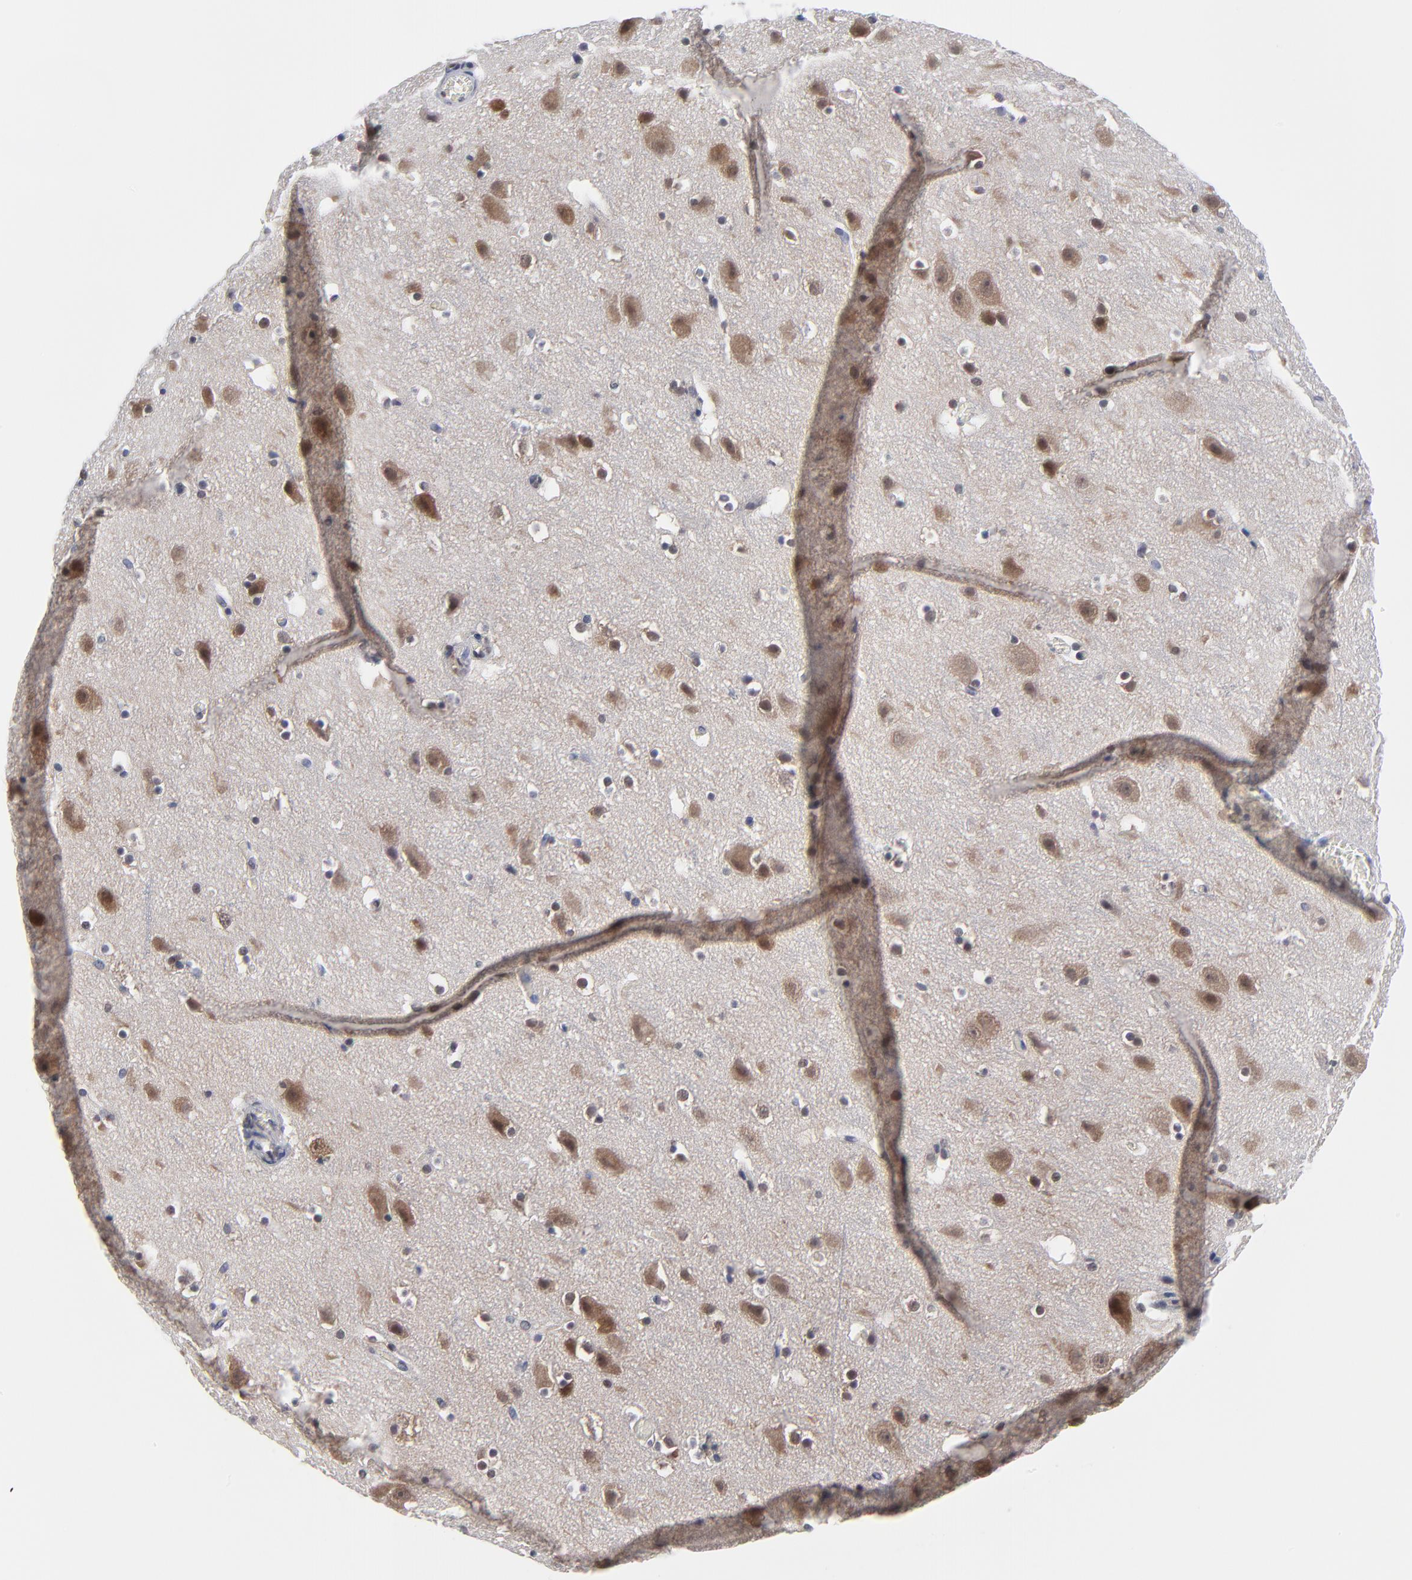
{"staining": {"intensity": "negative", "quantity": "none", "location": "none"}, "tissue": "cerebral cortex", "cell_type": "Endothelial cells", "image_type": "normal", "snomed": [{"axis": "morphology", "description": "Normal tissue, NOS"}, {"axis": "topography", "description": "Cerebral cortex"}], "caption": "Photomicrograph shows no significant protein expression in endothelial cells of benign cerebral cortex. Brightfield microscopy of immunohistochemistry (IHC) stained with DAB (3,3'-diaminobenzidine) (brown) and hematoxylin (blue), captured at high magnification.", "gene": "OGFOD1", "patient": {"sex": "male", "age": 45}}